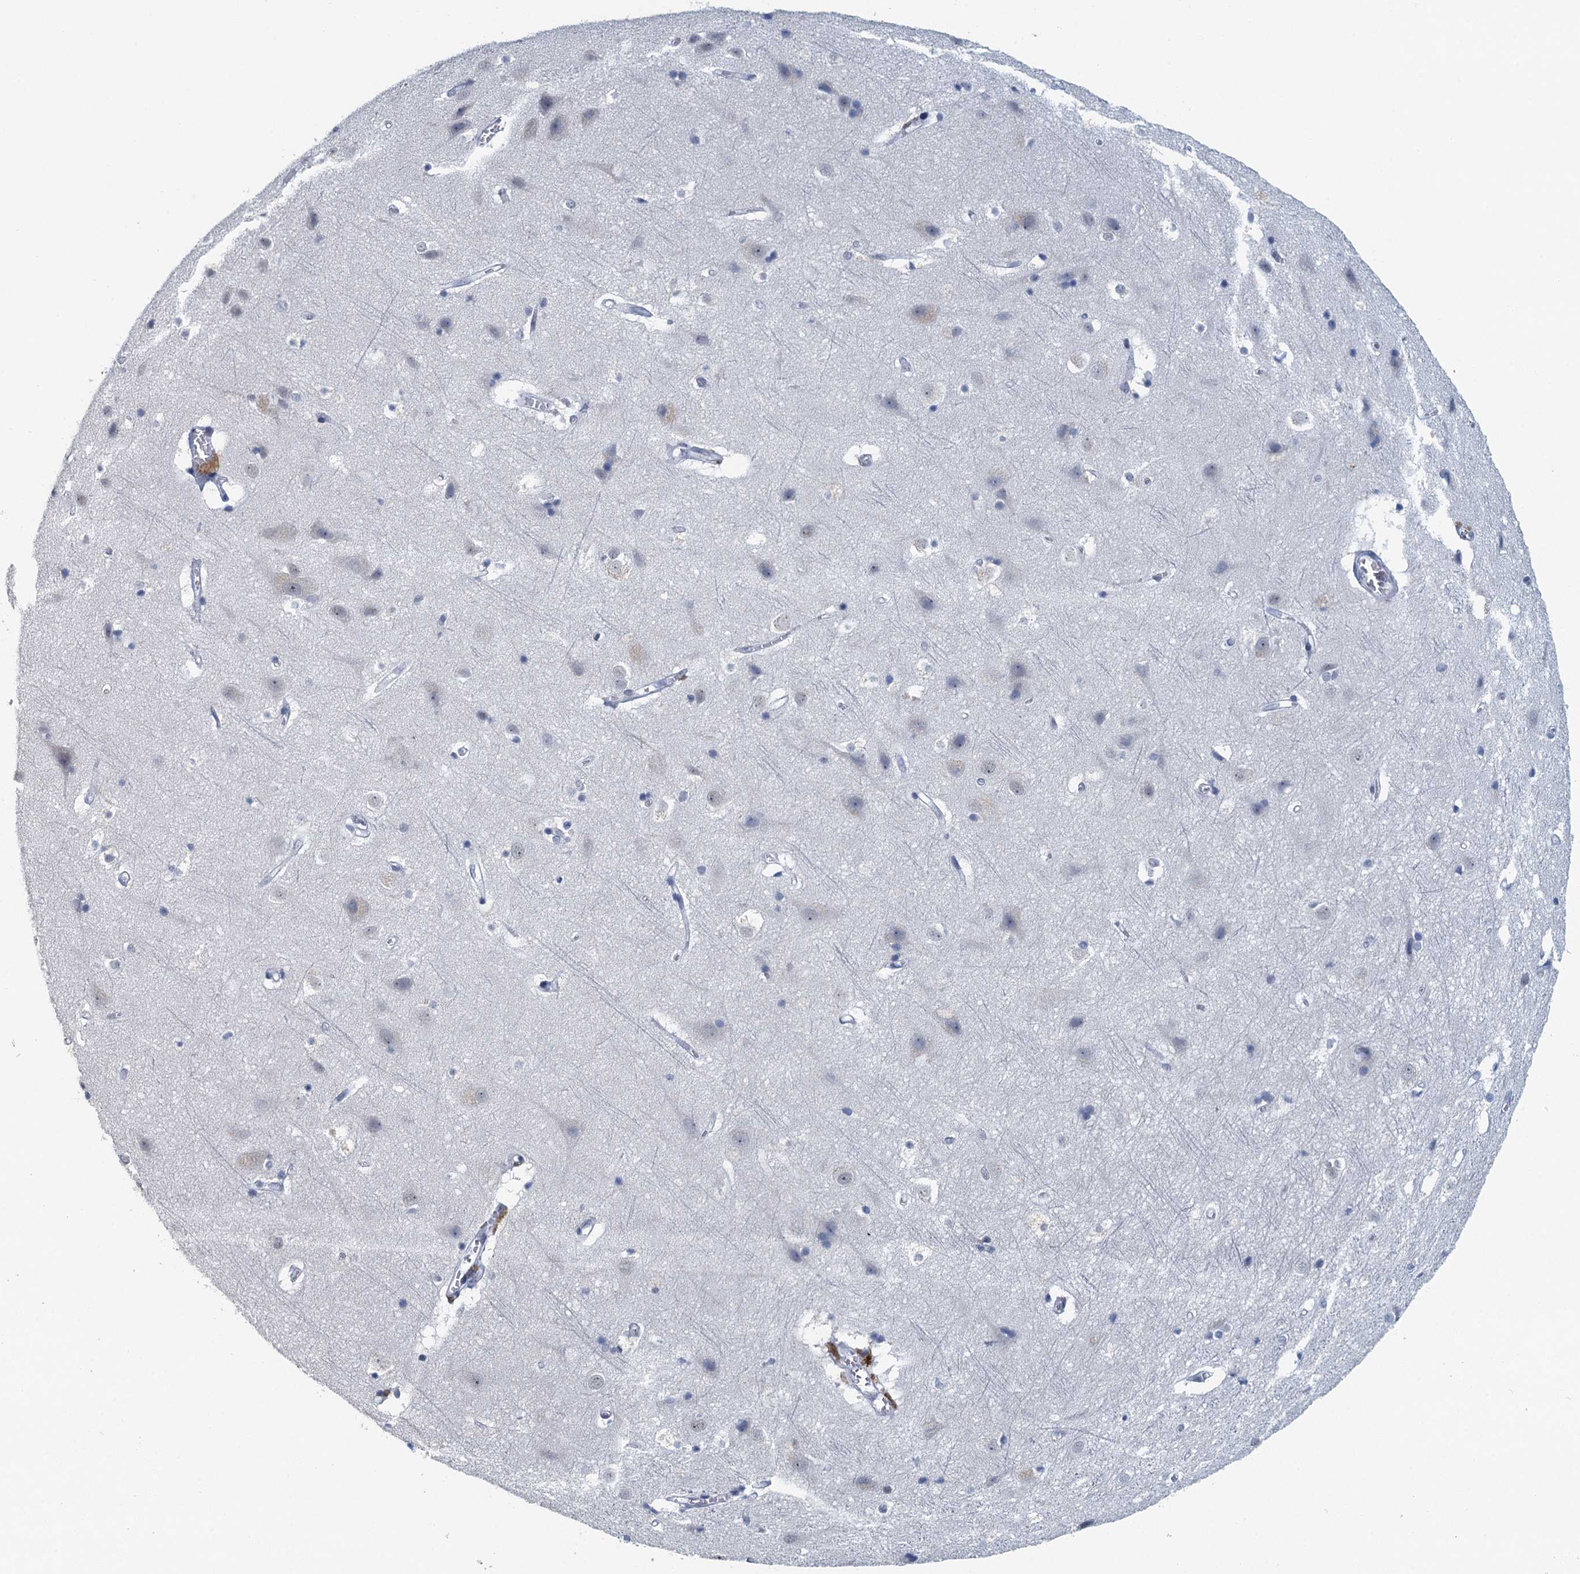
{"staining": {"intensity": "strong", "quantity": "<25%", "location": "nuclear"}, "tissue": "cerebral cortex", "cell_type": "Endothelial cells", "image_type": "normal", "snomed": [{"axis": "morphology", "description": "Normal tissue, NOS"}, {"axis": "topography", "description": "Cerebral cortex"}], "caption": "An immunohistochemistry (IHC) photomicrograph of unremarkable tissue is shown. Protein staining in brown labels strong nuclear positivity in cerebral cortex within endothelial cells.", "gene": "TTLL9", "patient": {"sex": "male", "age": 54}}